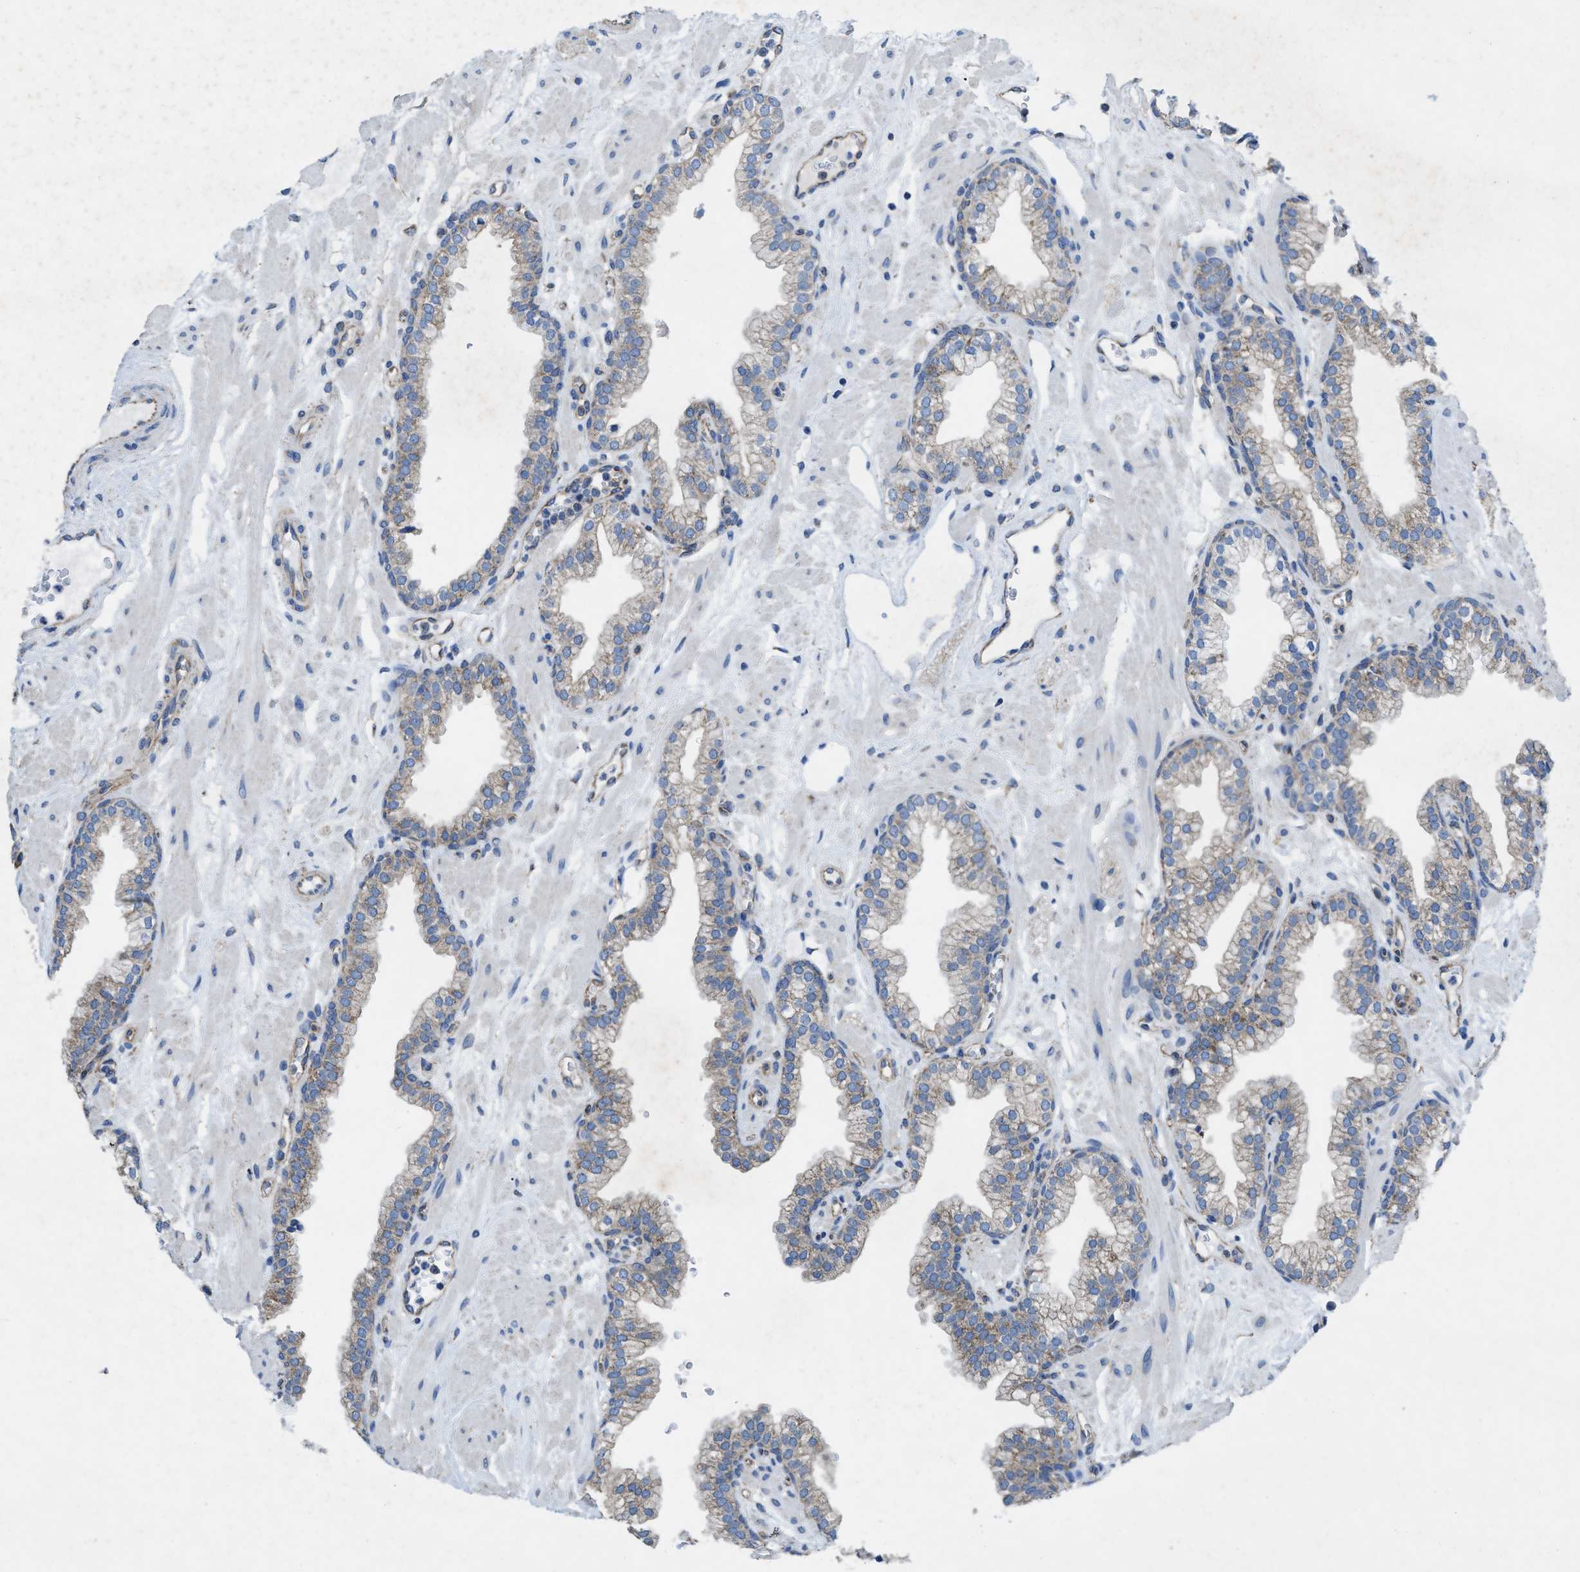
{"staining": {"intensity": "moderate", "quantity": "<25%", "location": "cytoplasmic/membranous"}, "tissue": "prostate", "cell_type": "Glandular cells", "image_type": "normal", "snomed": [{"axis": "morphology", "description": "Normal tissue, NOS"}, {"axis": "morphology", "description": "Urothelial carcinoma, Low grade"}, {"axis": "topography", "description": "Urinary bladder"}, {"axis": "topography", "description": "Prostate"}], "caption": "The image shows immunohistochemical staining of normal prostate. There is moderate cytoplasmic/membranous staining is seen in about <25% of glandular cells. (brown staining indicates protein expression, while blue staining denotes nuclei).", "gene": "DOLPP1", "patient": {"sex": "male", "age": 60}}